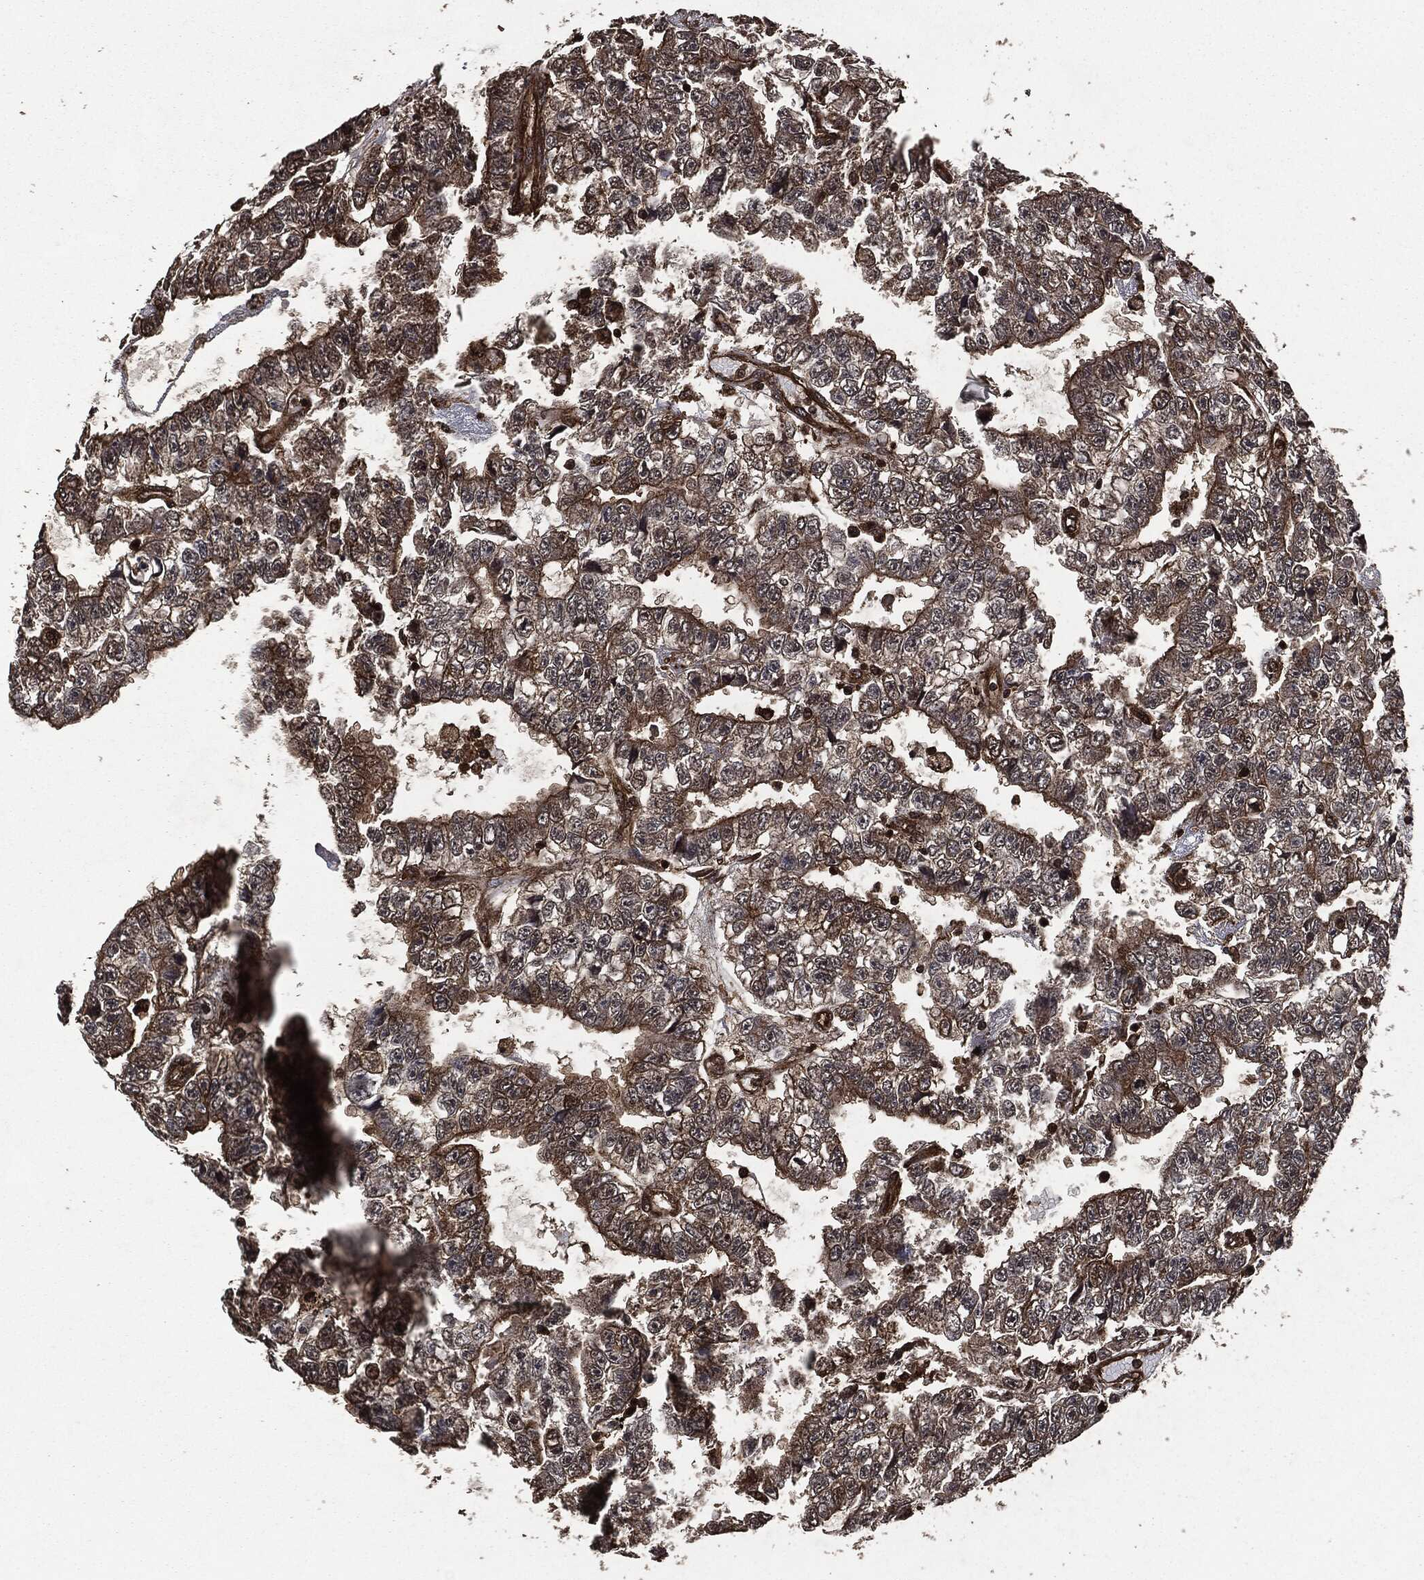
{"staining": {"intensity": "moderate", "quantity": ">75%", "location": "cytoplasmic/membranous"}, "tissue": "testis cancer", "cell_type": "Tumor cells", "image_type": "cancer", "snomed": [{"axis": "morphology", "description": "Carcinoma, Embryonal, NOS"}, {"axis": "topography", "description": "Testis"}], "caption": "Protein staining reveals moderate cytoplasmic/membranous expression in about >75% of tumor cells in testis cancer (embryonal carcinoma).", "gene": "HRAS", "patient": {"sex": "male", "age": 25}}